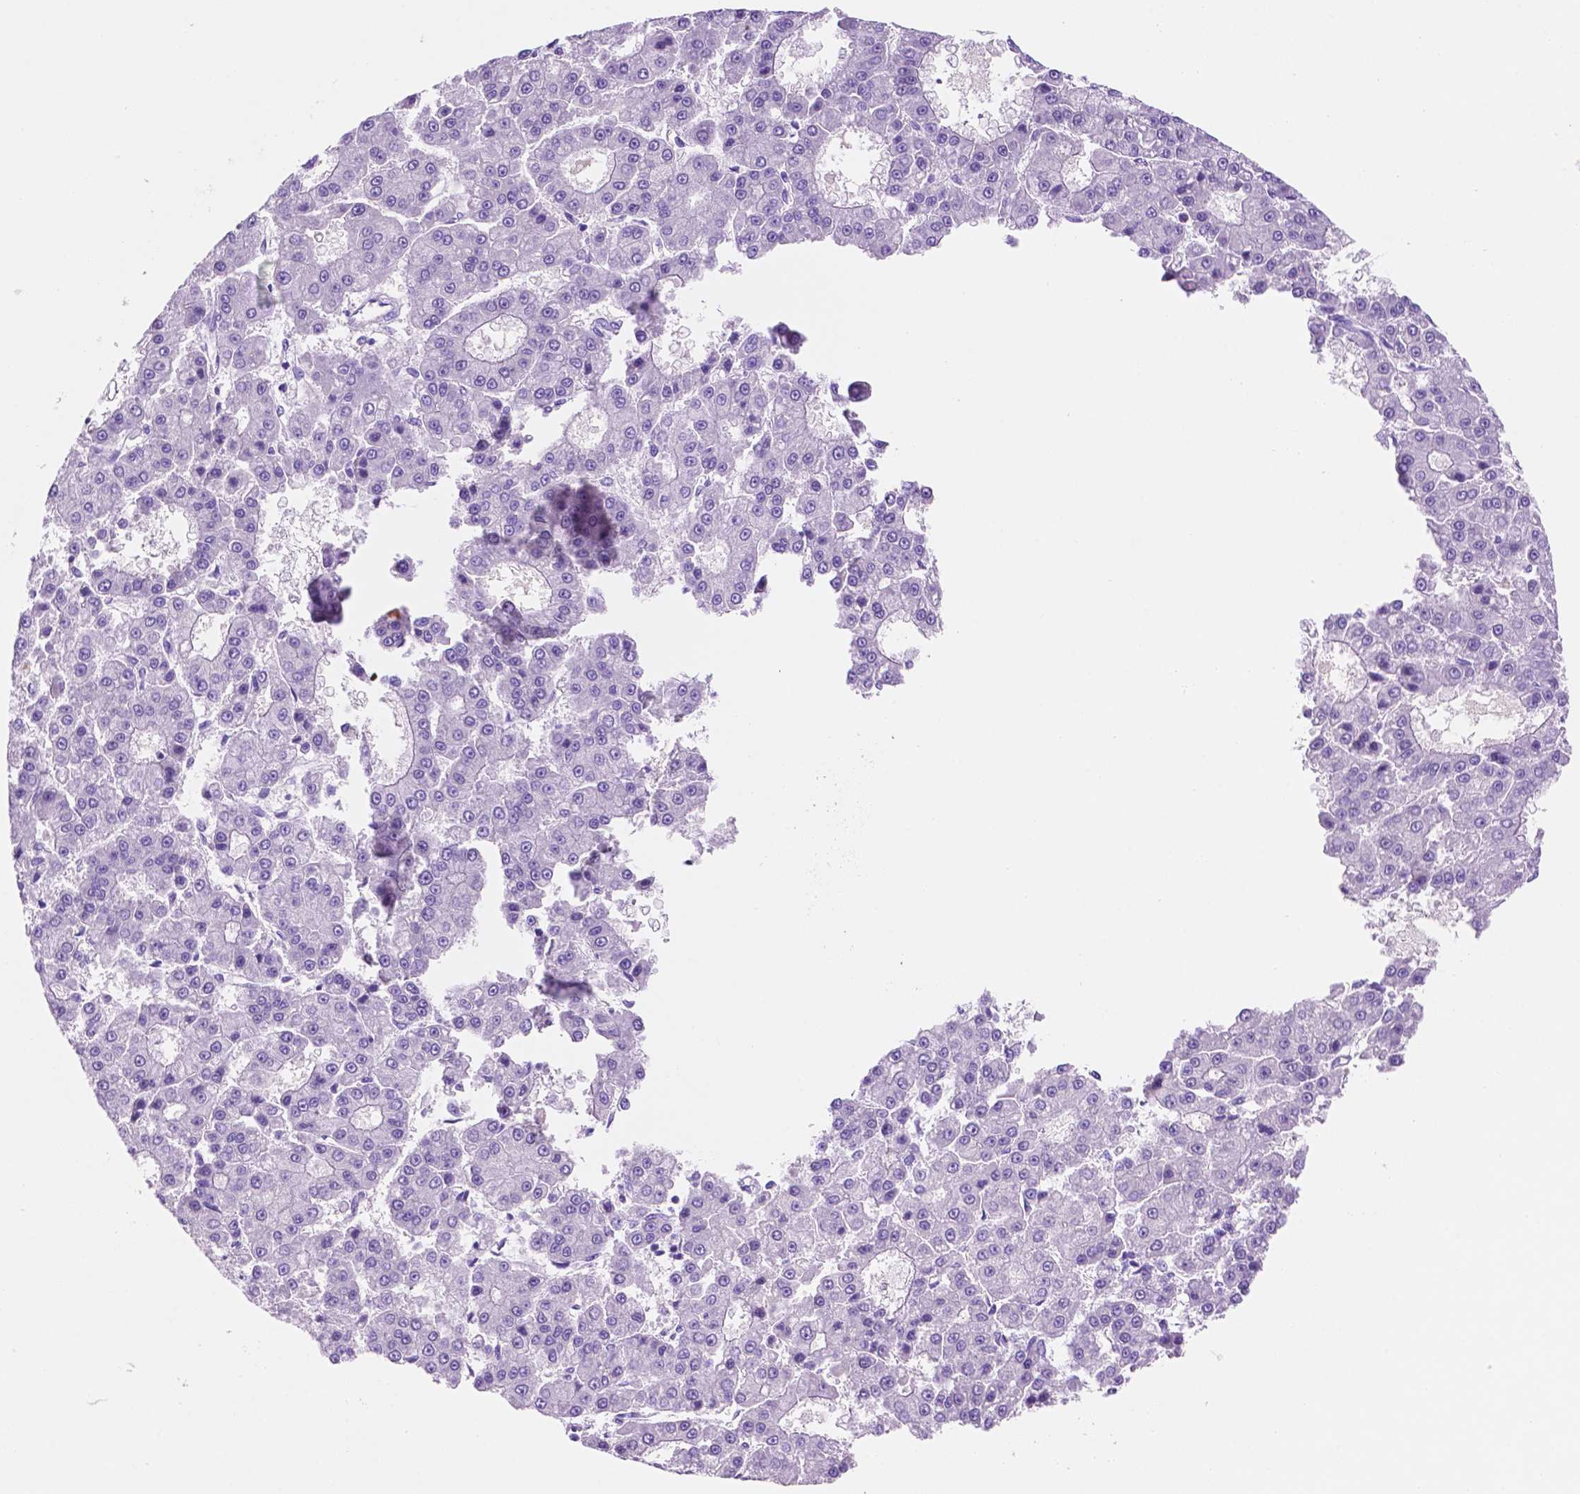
{"staining": {"intensity": "negative", "quantity": "none", "location": "none"}, "tissue": "liver cancer", "cell_type": "Tumor cells", "image_type": "cancer", "snomed": [{"axis": "morphology", "description": "Carcinoma, Hepatocellular, NOS"}, {"axis": "topography", "description": "Liver"}], "caption": "Histopathology image shows no significant protein staining in tumor cells of hepatocellular carcinoma (liver).", "gene": "FOXB2", "patient": {"sex": "male", "age": 70}}